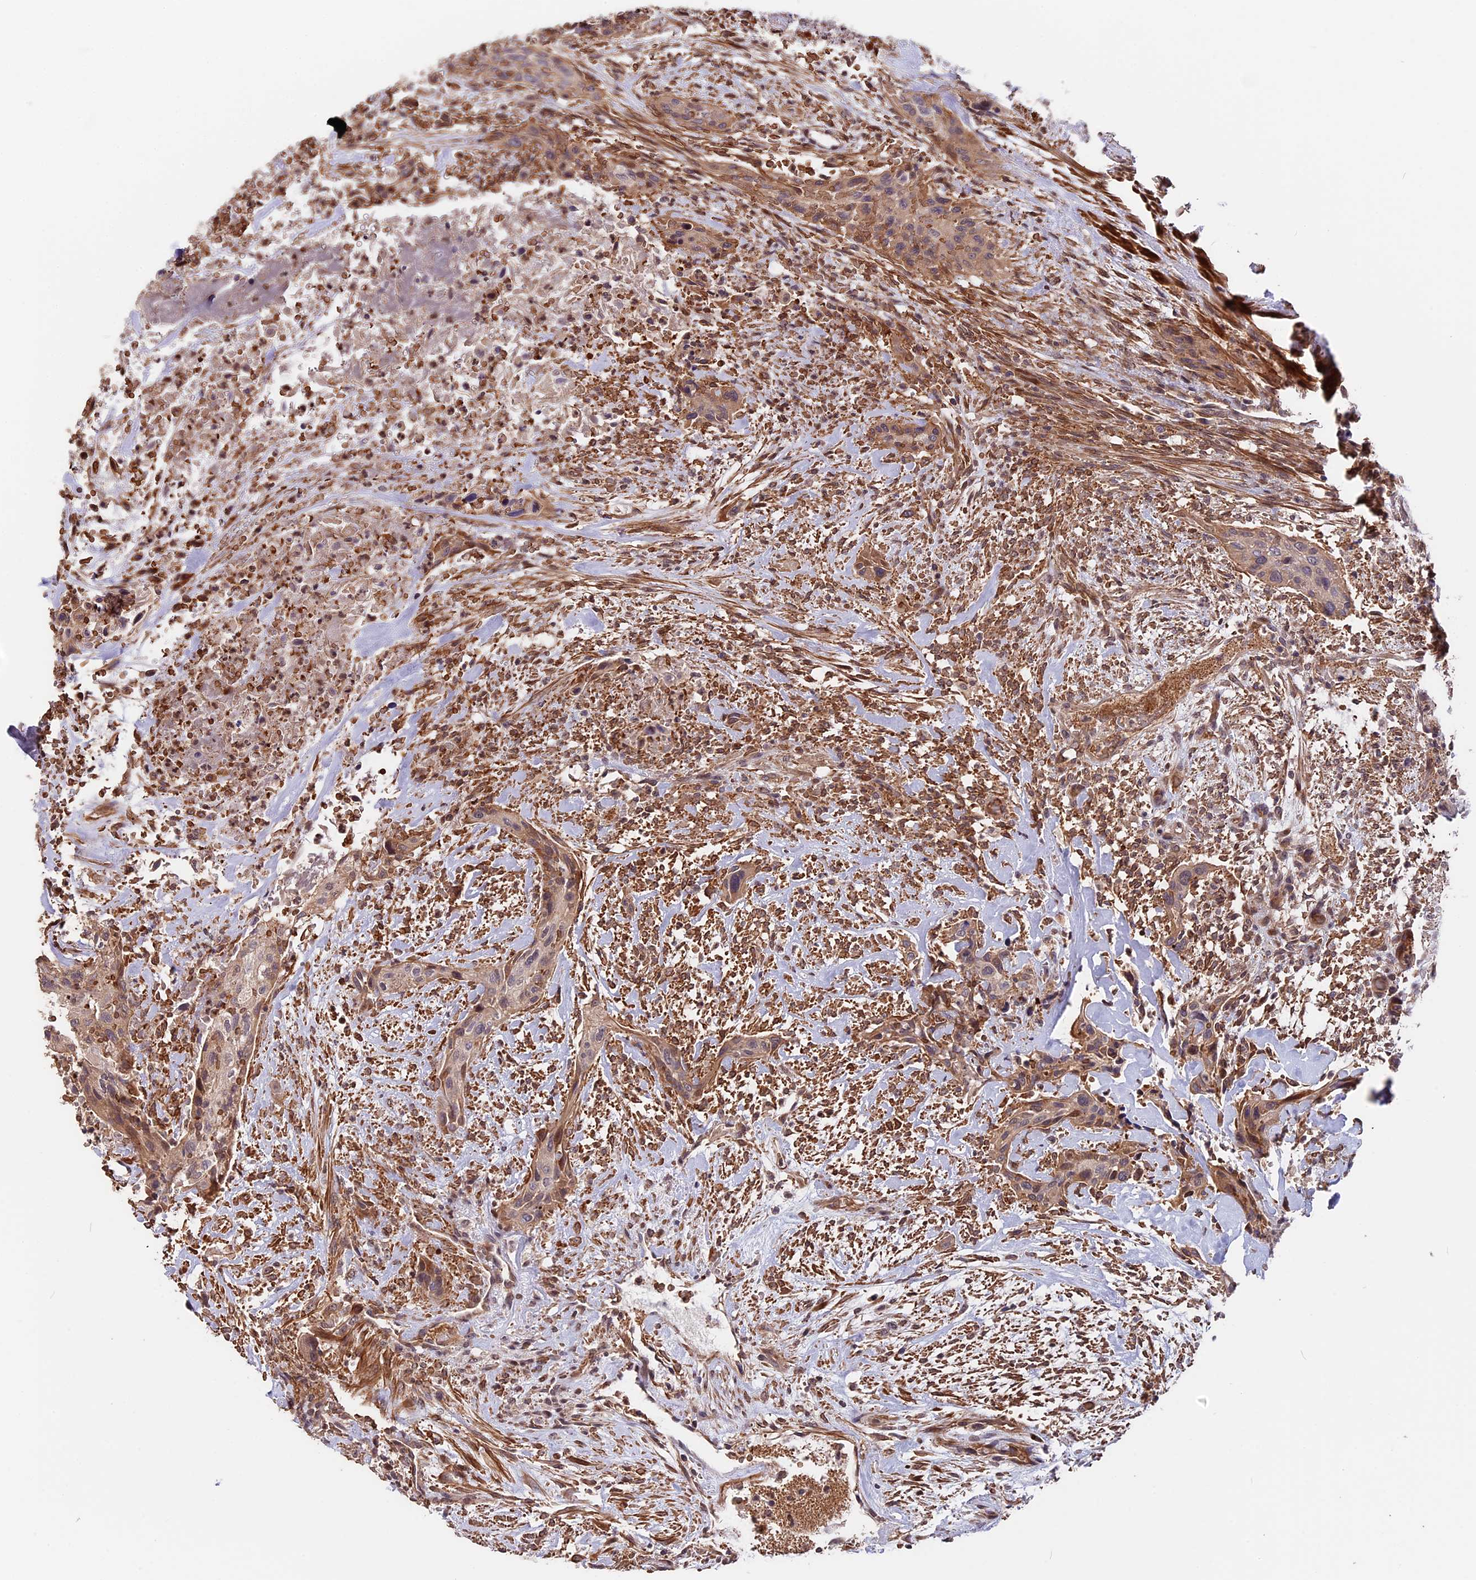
{"staining": {"intensity": "moderate", "quantity": ">75%", "location": "cytoplasmic/membranous"}, "tissue": "urothelial cancer", "cell_type": "Tumor cells", "image_type": "cancer", "snomed": [{"axis": "morphology", "description": "Urothelial carcinoma, High grade"}, {"axis": "topography", "description": "Urinary bladder"}], "caption": "Moderate cytoplasmic/membranous positivity for a protein is appreciated in about >75% of tumor cells of high-grade urothelial carcinoma using immunohistochemistry.", "gene": "ZC3H10", "patient": {"sex": "male", "age": 35}}